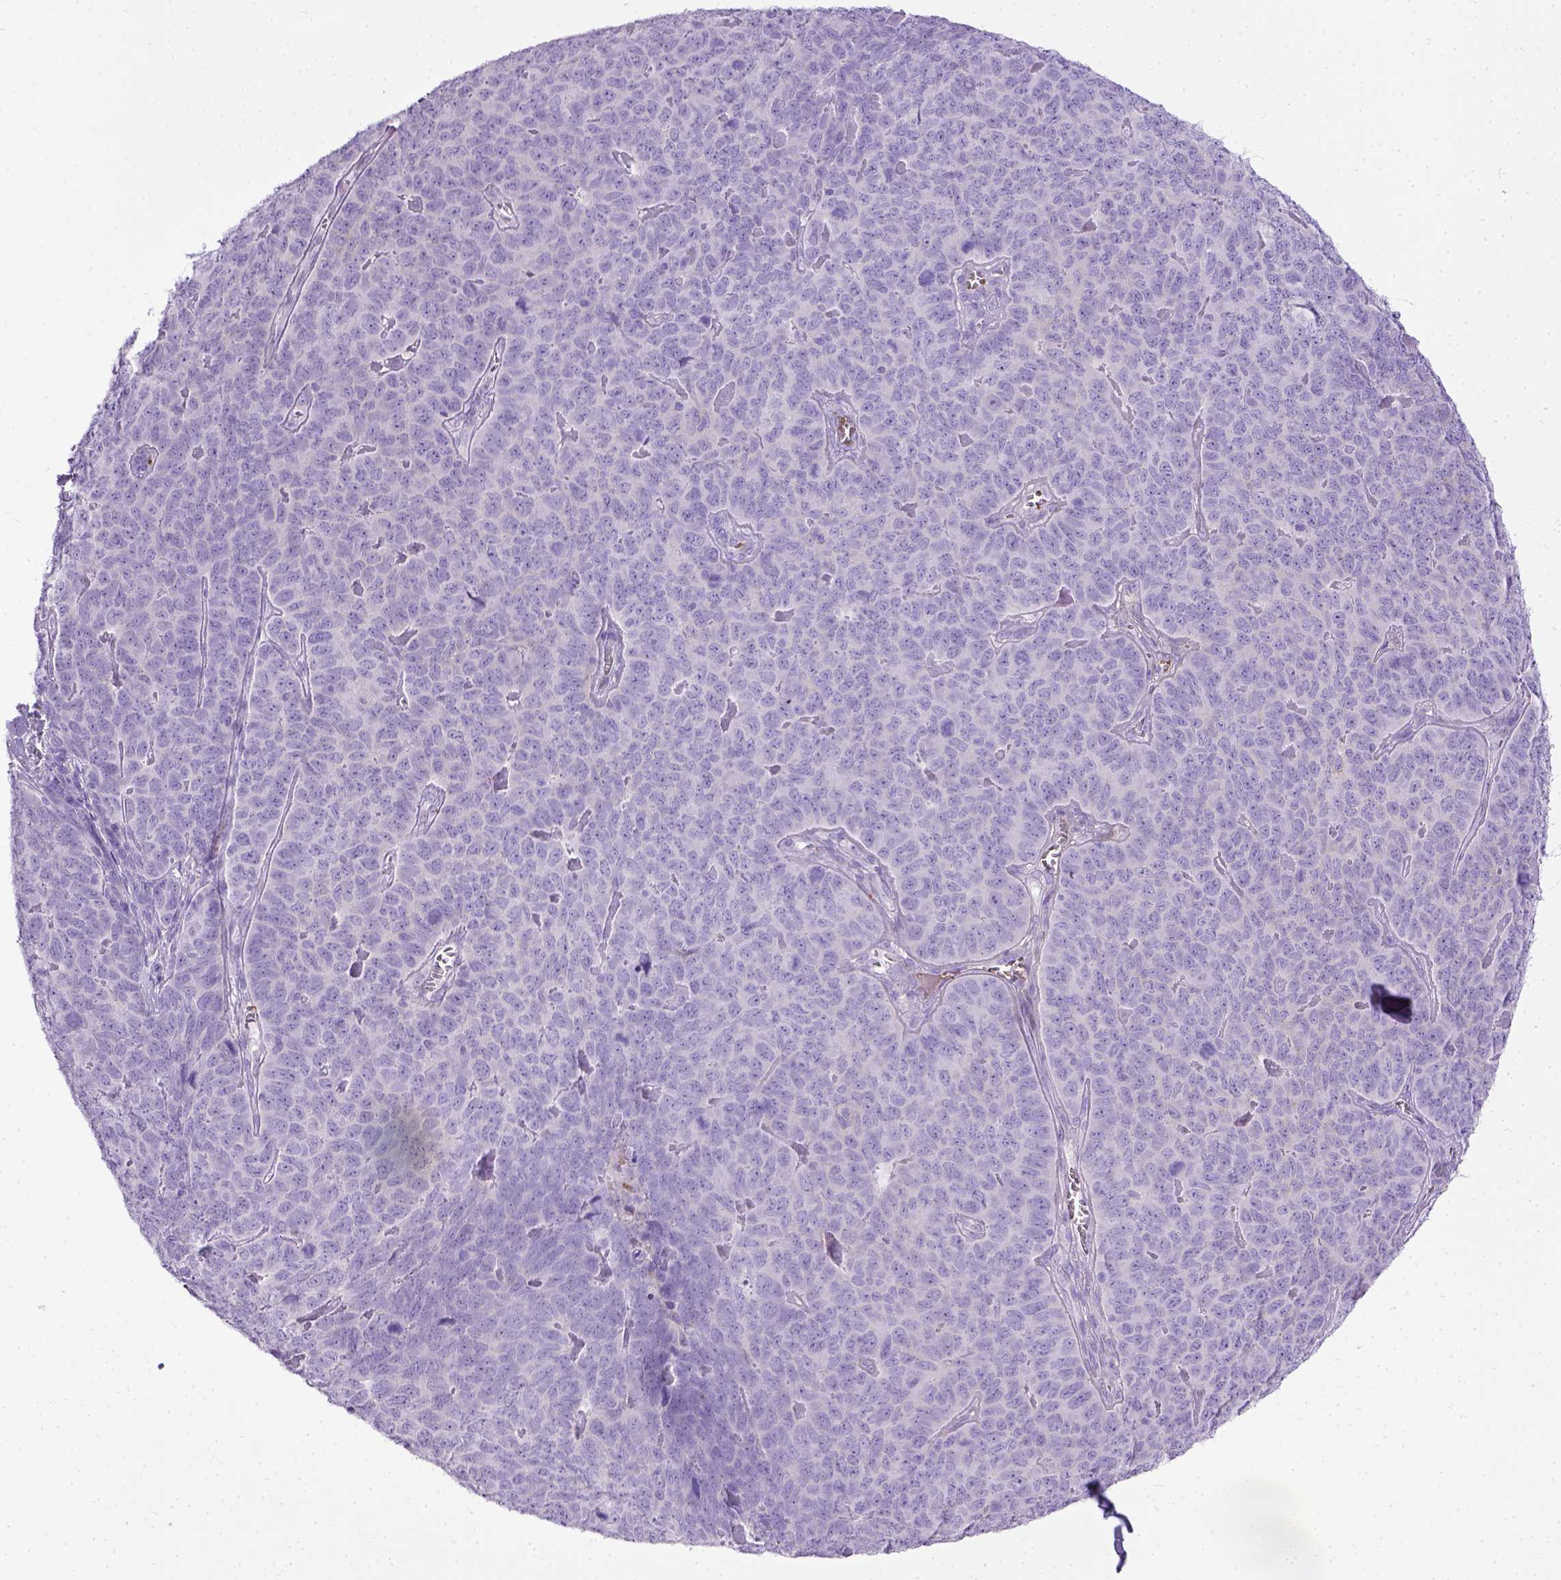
{"staining": {"intensity": "negative", "quantity": "none", "location": "none"}, "tissue": "skin cancer", "cell_type": "Tumor cells", "image_type": "cancer", "snomed": [{"axis": "morphology", "description": "Squamous cell carcinoma, NOS"}, {"axis": "topography", "description": "Skin"}, {"axis": "topography", "description": "Anal"}], "caption": "Micrograph shows no significant protein staining in tumor cells of squamous cell carcinoma (skin).", "gene": "ADAMTS8", "patient": {"sex": "female", "age": 51}}